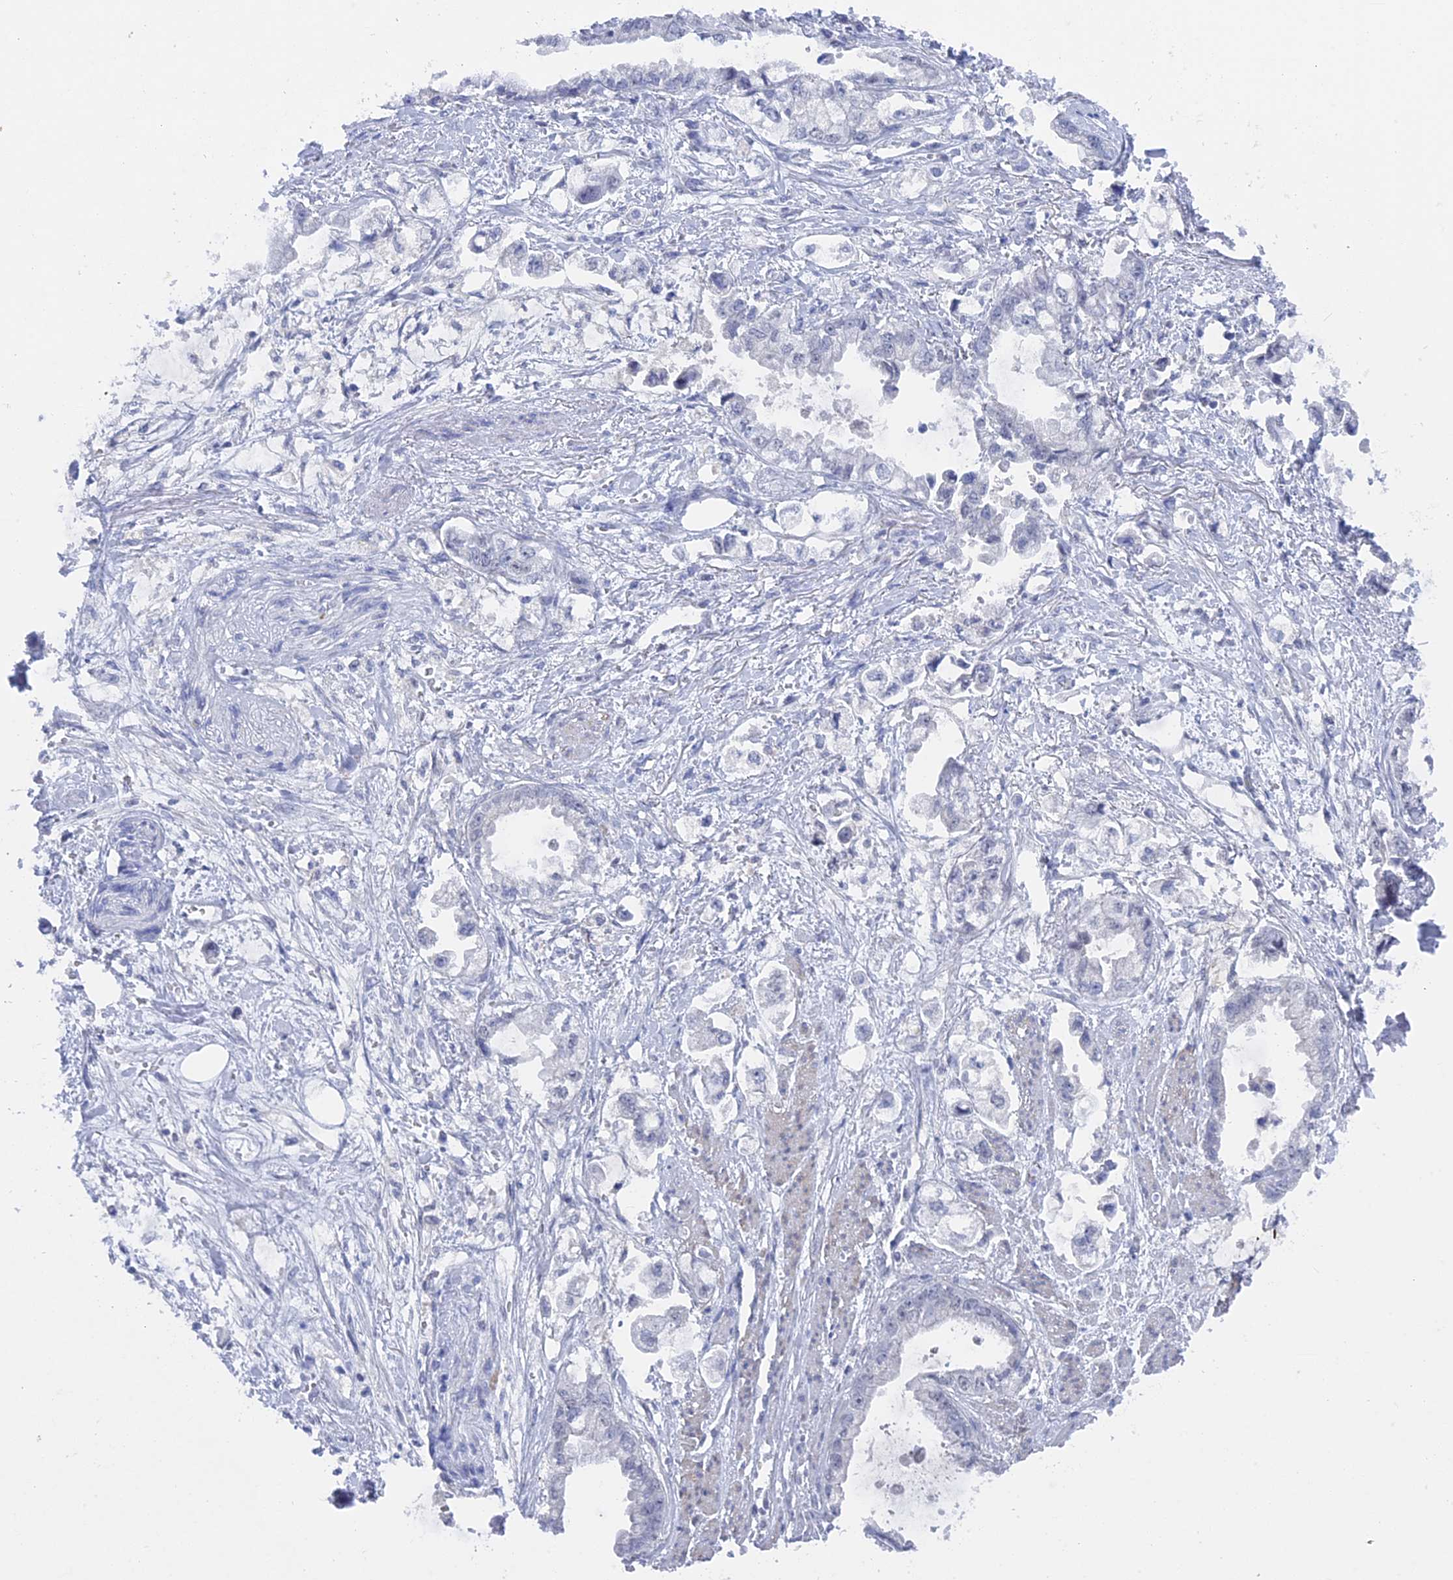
{"staining": {"intensity": "negative", "quantity": "none", "location": "none"}, "tissue": "stomach cancer", "cell_type": "Tumor cells", "image_type": "cancer", "snomed": [{"axis": "morphology", "description": "Adenocarcinoma, NOS"}, {"axis": "topography", "description": "Stomach"}], "caption": "The image exhibits no staining of tumor cells in stomach cancer. (DAB (3,3'-diaminobenzidine) immunohistochemistry, high magnification).", "gene": "BRD2", "patient": {"sex": "male", "age": 62}}